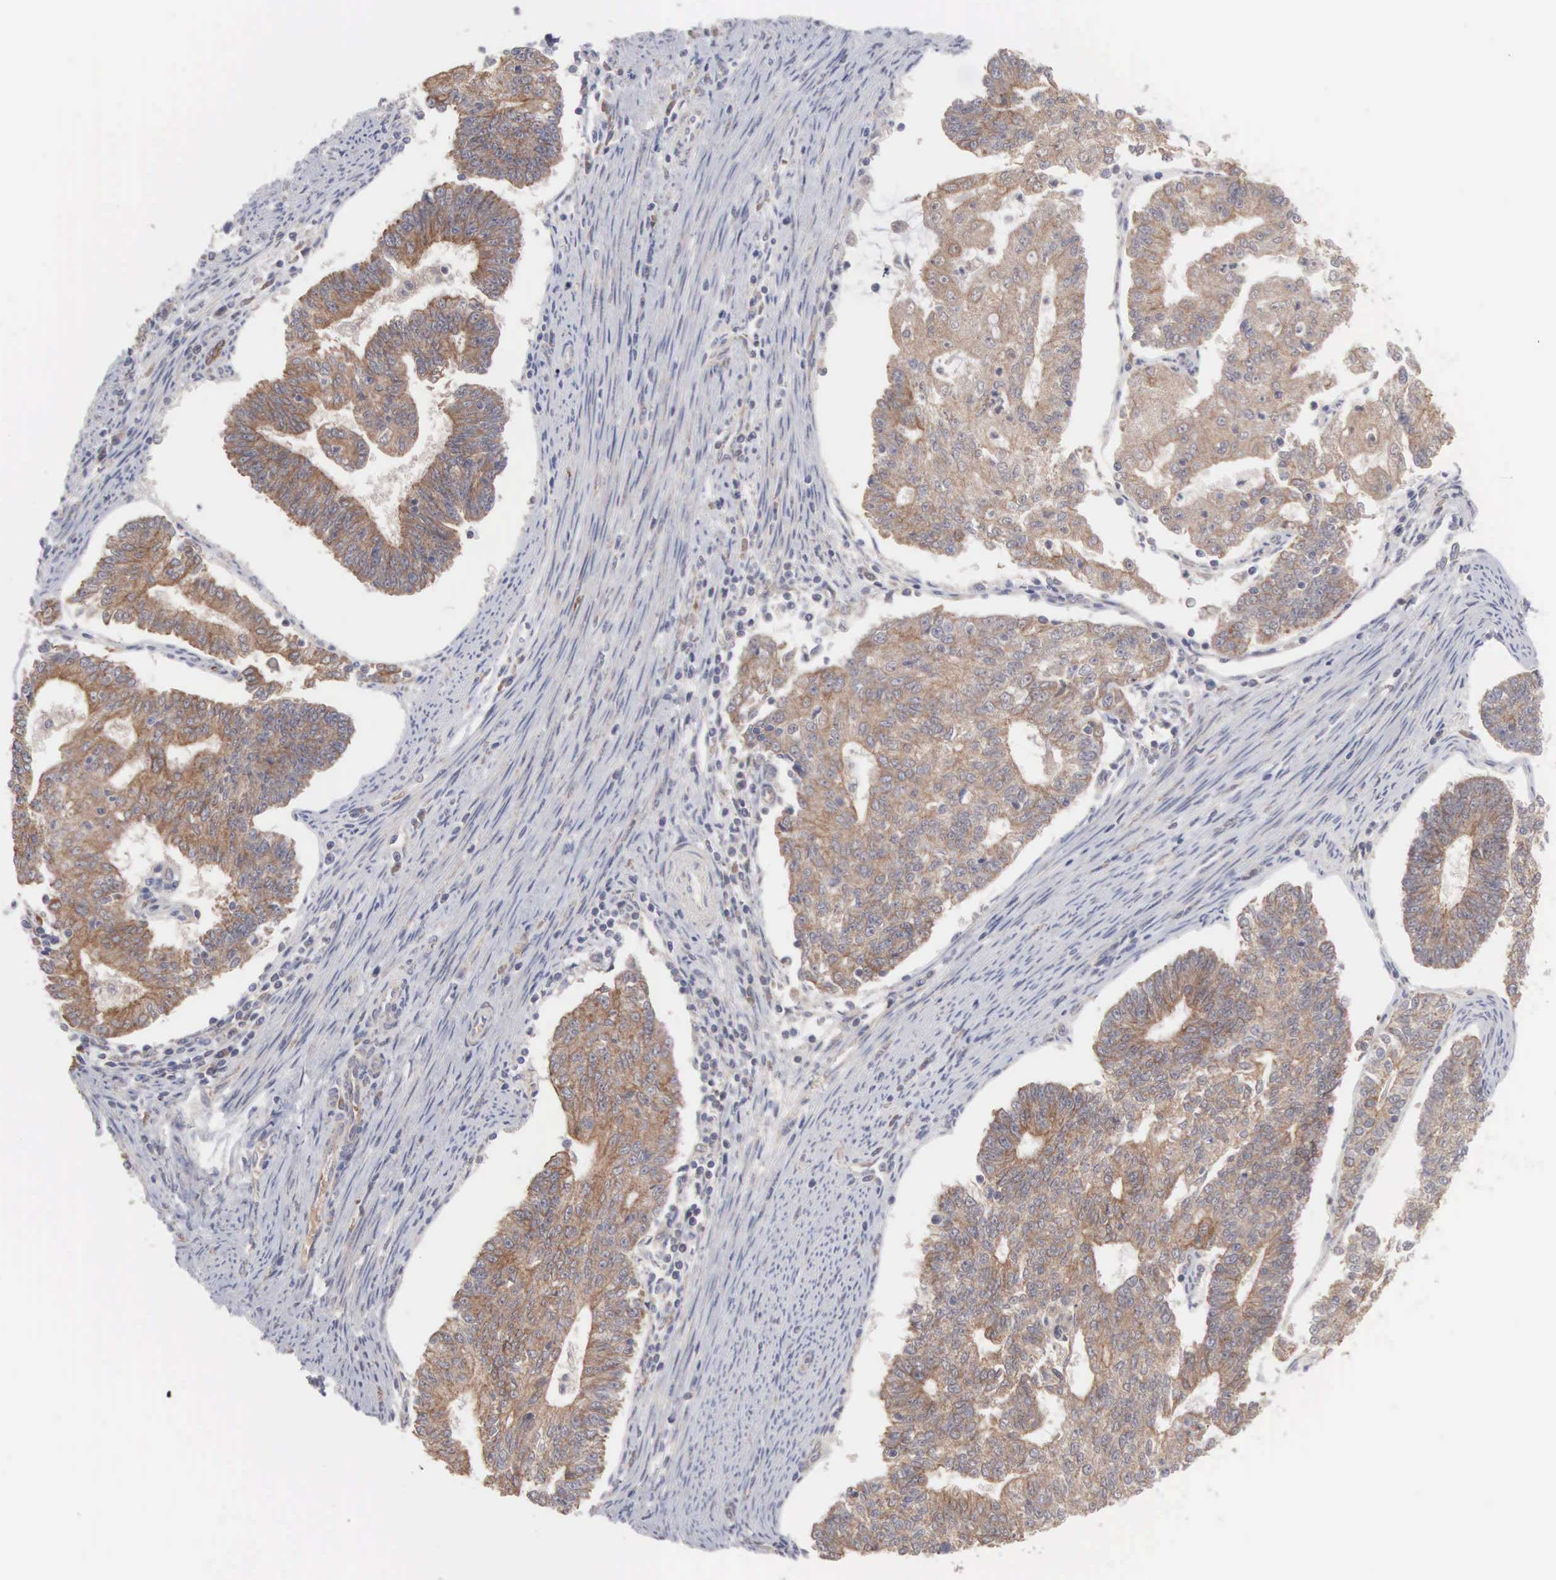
{"staining": {"intensity": "moderate", "quantity": ">75%", "location": "cytoplasmic/membranous"}, "tissue": "endometrial cancer", "cell_type": "Tumor cells", "image_type": "cancer", "snomed": [{"axis": "morphology", "description": "Adenocarcinoma, NOS"}, {"axis": "topography", "description": "Endometrium"}], "caption": "Immunohistochemistry (IHC) photomicrograph of neoplastic tissue: human endometrial adenocarcinoma stained using immunohistochemistry (IHC) demonstrates medium levels of moderate protein expression localized specifically in the cytoplasmic/membranous of tumor cells, appearing as a cytoplasmic/membranous brown color.", "gene": "INF2", "patient": {"sex": "female", "age": 56}}